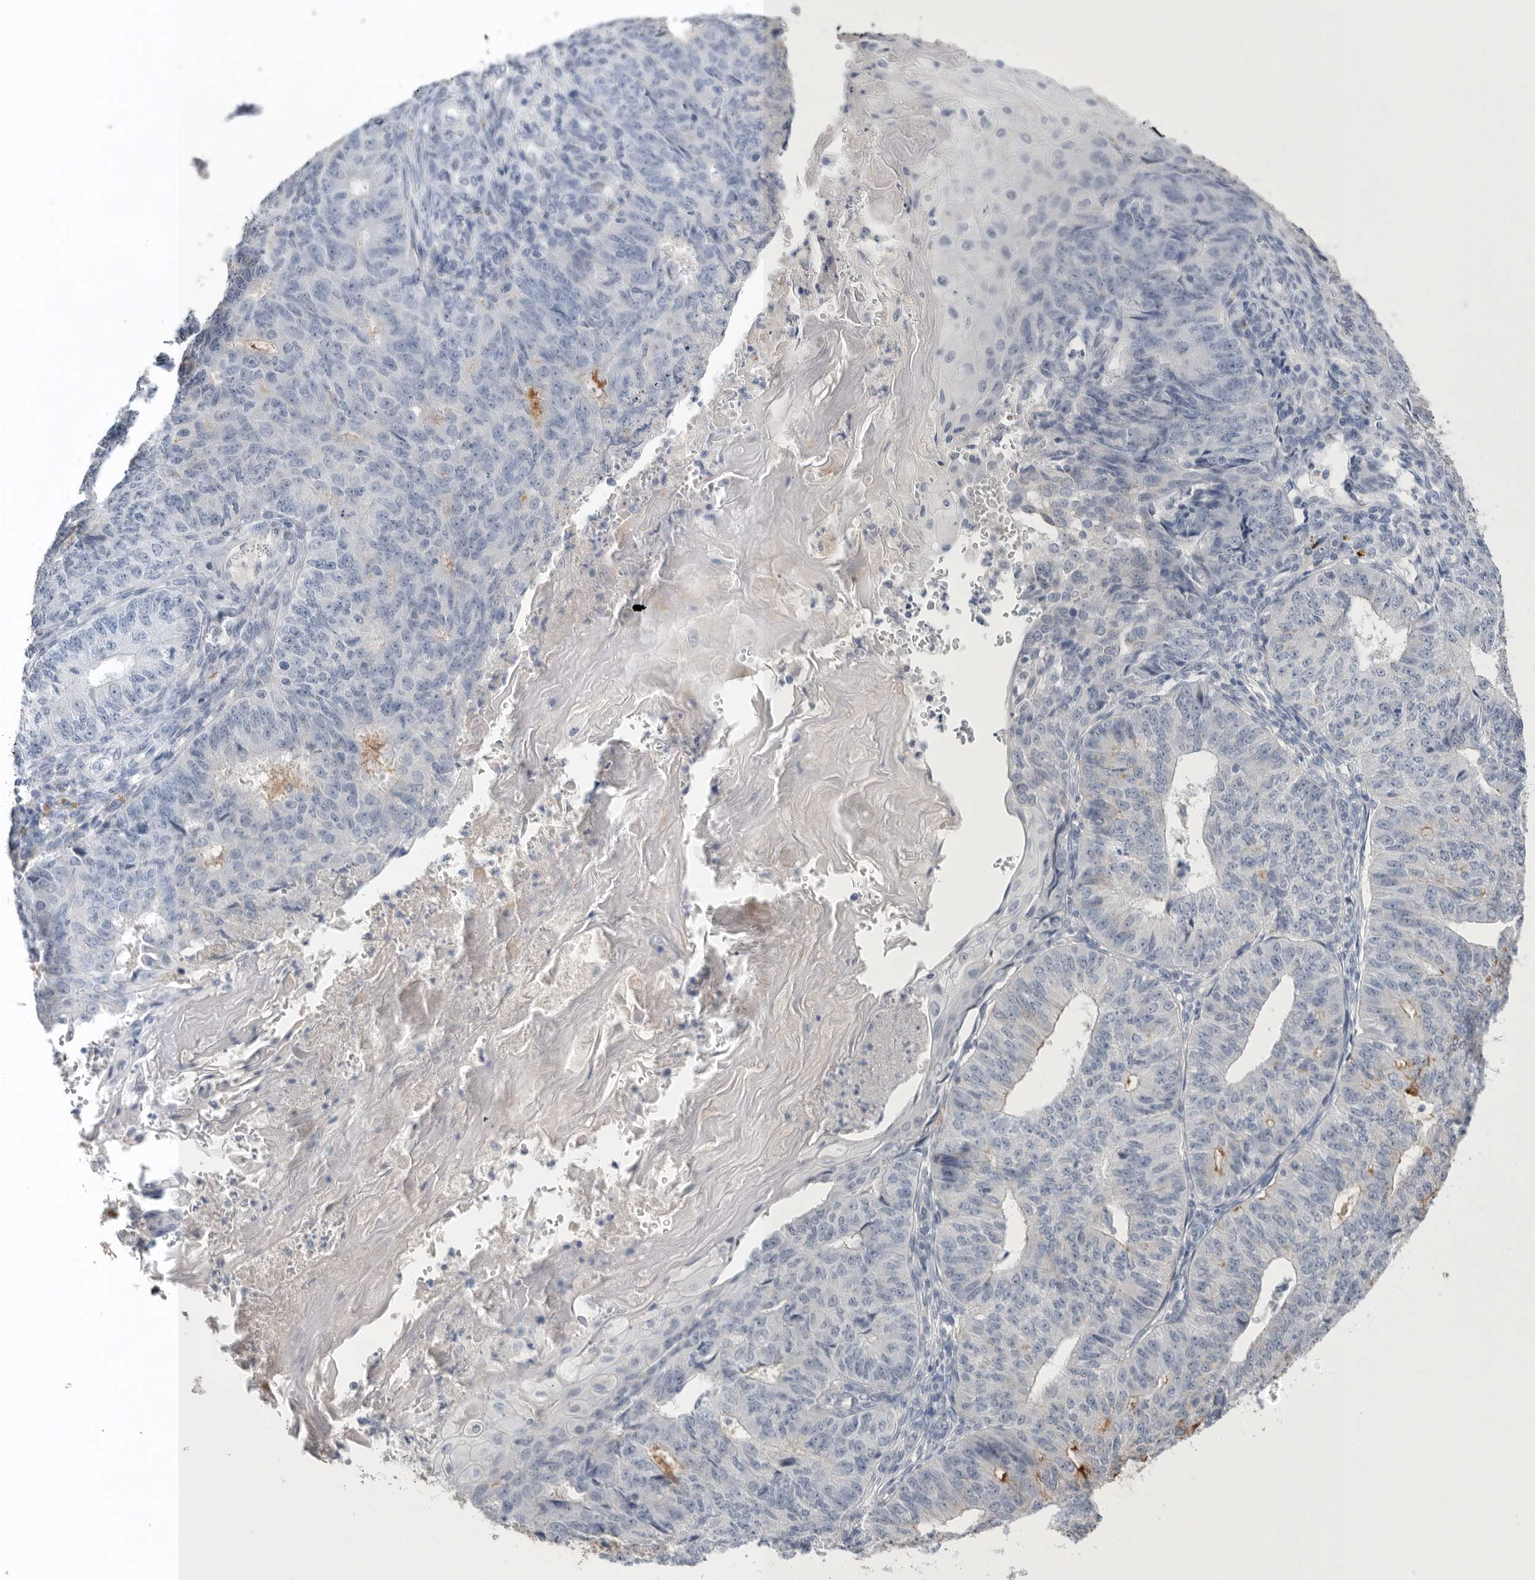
{"staining": {"intensity": "negative", "quantity": "none", "location": "none"}, "tissue": "endometrial cancer", "cell_type": "Tumor cells", "image_type": "cancer", "snomed": [{"axis": "morphology", "description": "Adenocarcinoma, NOS"}, {"axis": "topography", "description": "Endometrium"}], "caption": "Photomicrograph shows no significant protein staining in tumor cells of endometrial cancer. Brightfield microscopy of immunohistochemistry (IHC) stained with DAB (brown) and hematoxylin (blue), captured at high magnification.", "gene": "TIMP1", "patient": {"sex": "female", "age": 32}}